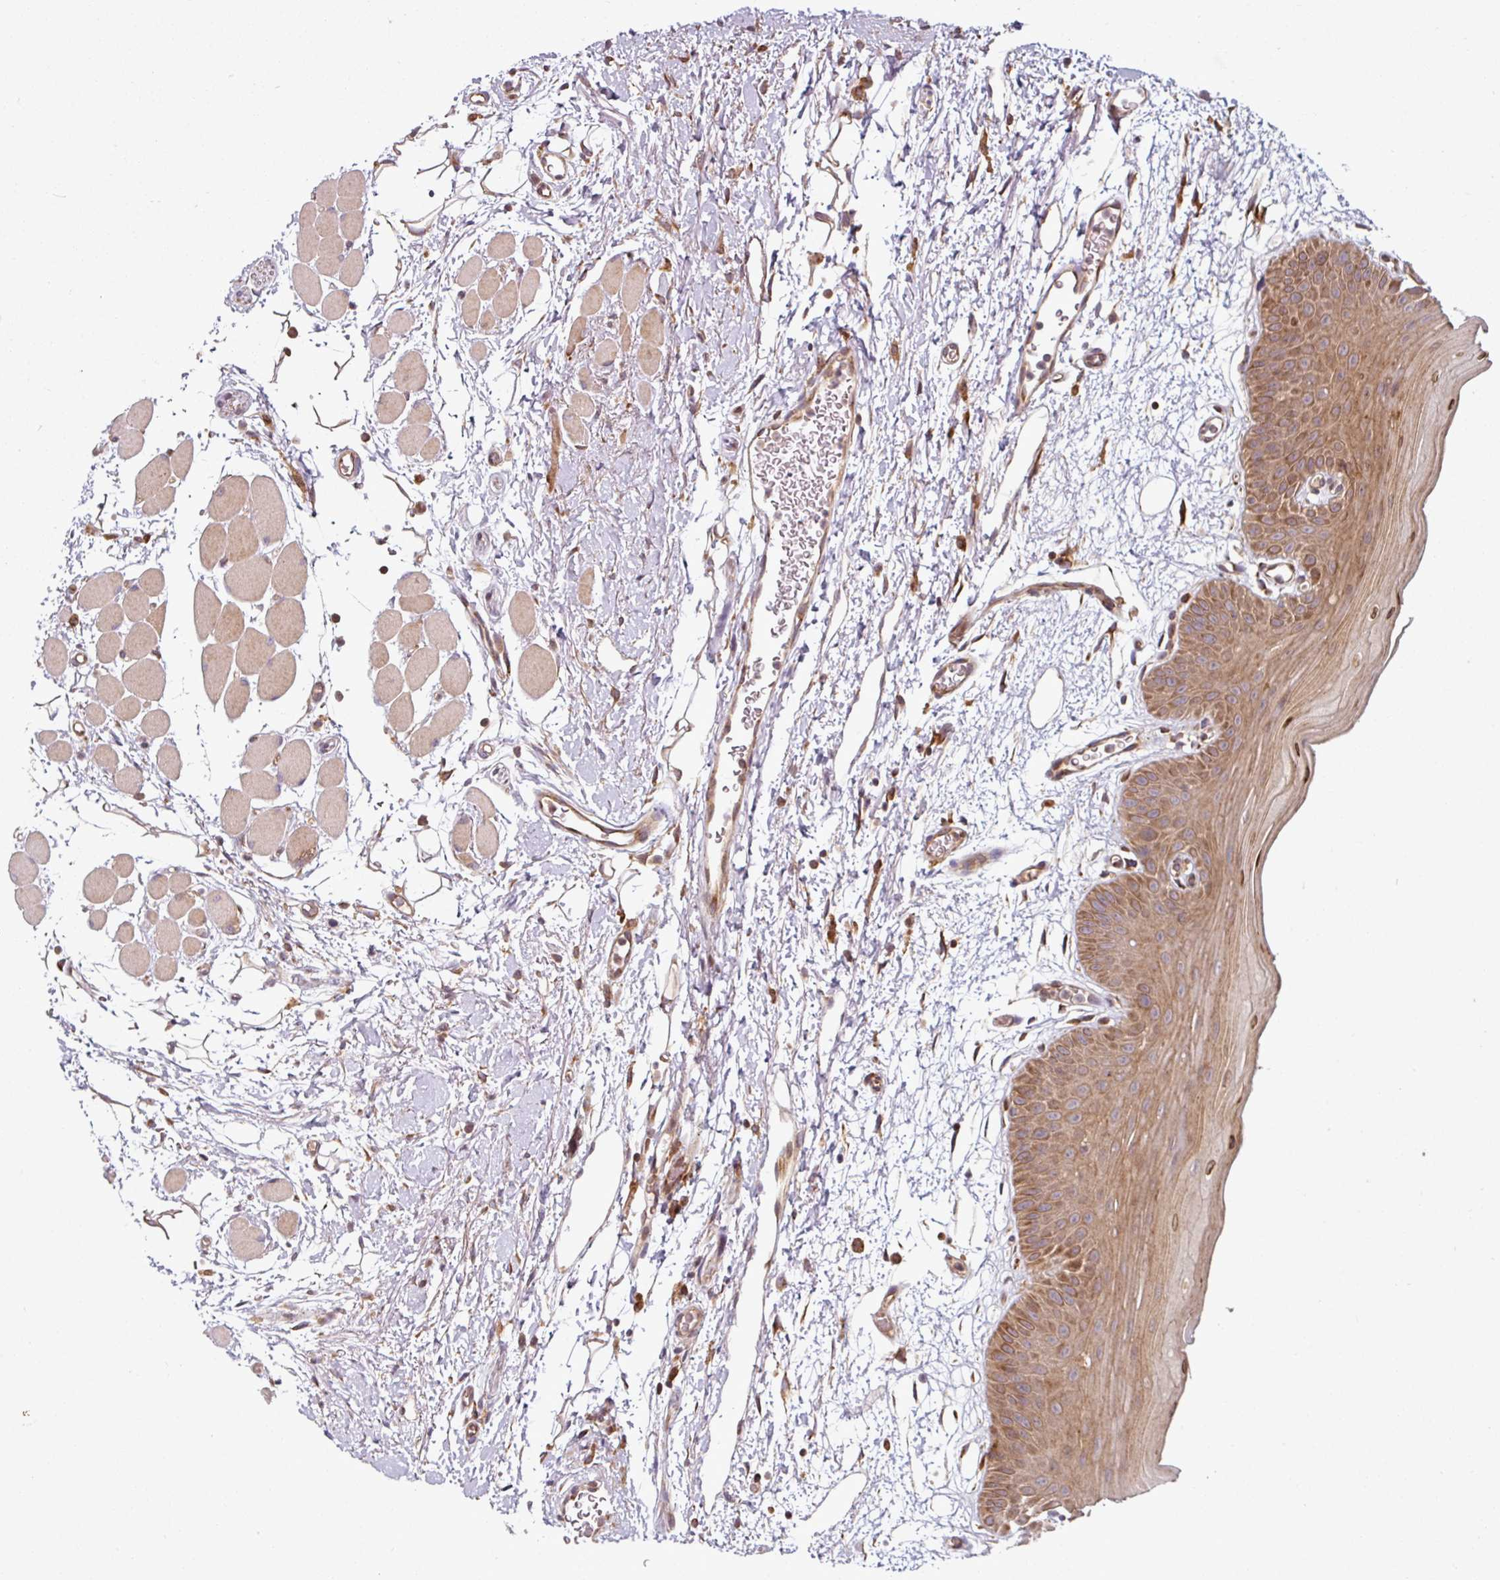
{"staining": {"intensity": "moderate", "quantity": ">75%", "location": "cytoplasmic/membranous"}, "tissue": "oral mucosa", "cell_type": "Squamous epithelial cells", "image_type": "normal", "snomed": [{"axis": "morphology", "description": "Normal tissue, NOS"}, {"axis": "topography", "description": "Oral tissue"}, {"axis": "topography", "description": "Tounge, NOS"}], "caption": "The immunohistochemical stain labels moderate cytoplasmic/membranous positivity in squamous epithelial cells of unremarkable oral mucosa.", "gene": "RAB5A", "patient": {"sex": "female", "age": 59}}